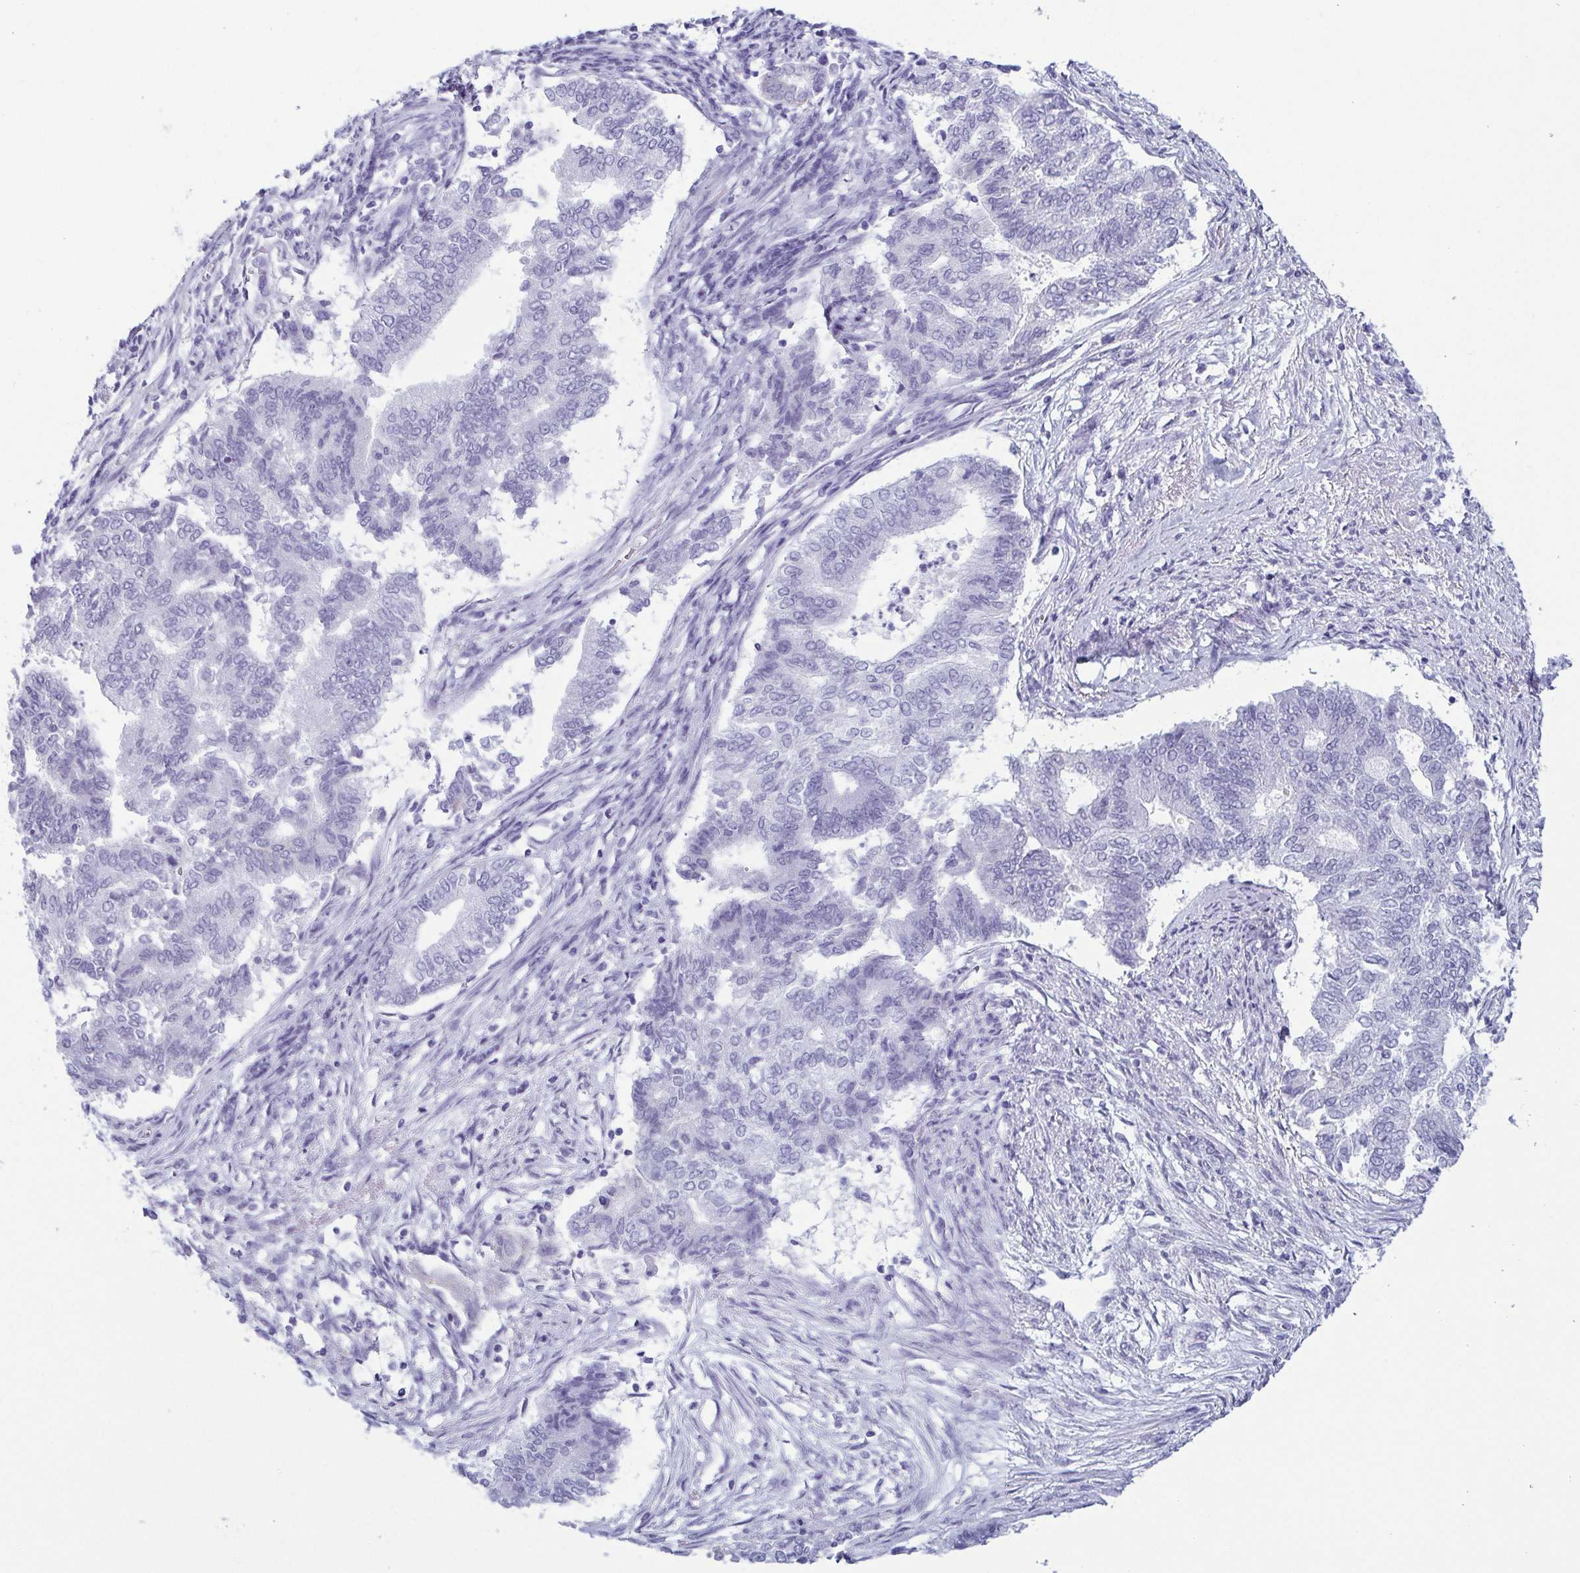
{"staining": {"intensity": "negative", "quantity": "none", "location": "none"}, "tissue": "endometrial cancer", "cell_type": "Tumor cells", "image_type": "cancer", "snomed": [{"axis": "morphology", "description": "Adenocarcinoma, NOS"}, {"axis": "topography", "description": "Endometrium"}], "caption": "Adenocarcinoma (endometrial) was stained to show a protein in brown. There is no significant staining in tumor cells.", "gene": "KRT10", "patient": {"sex": "female", "age": 65}}